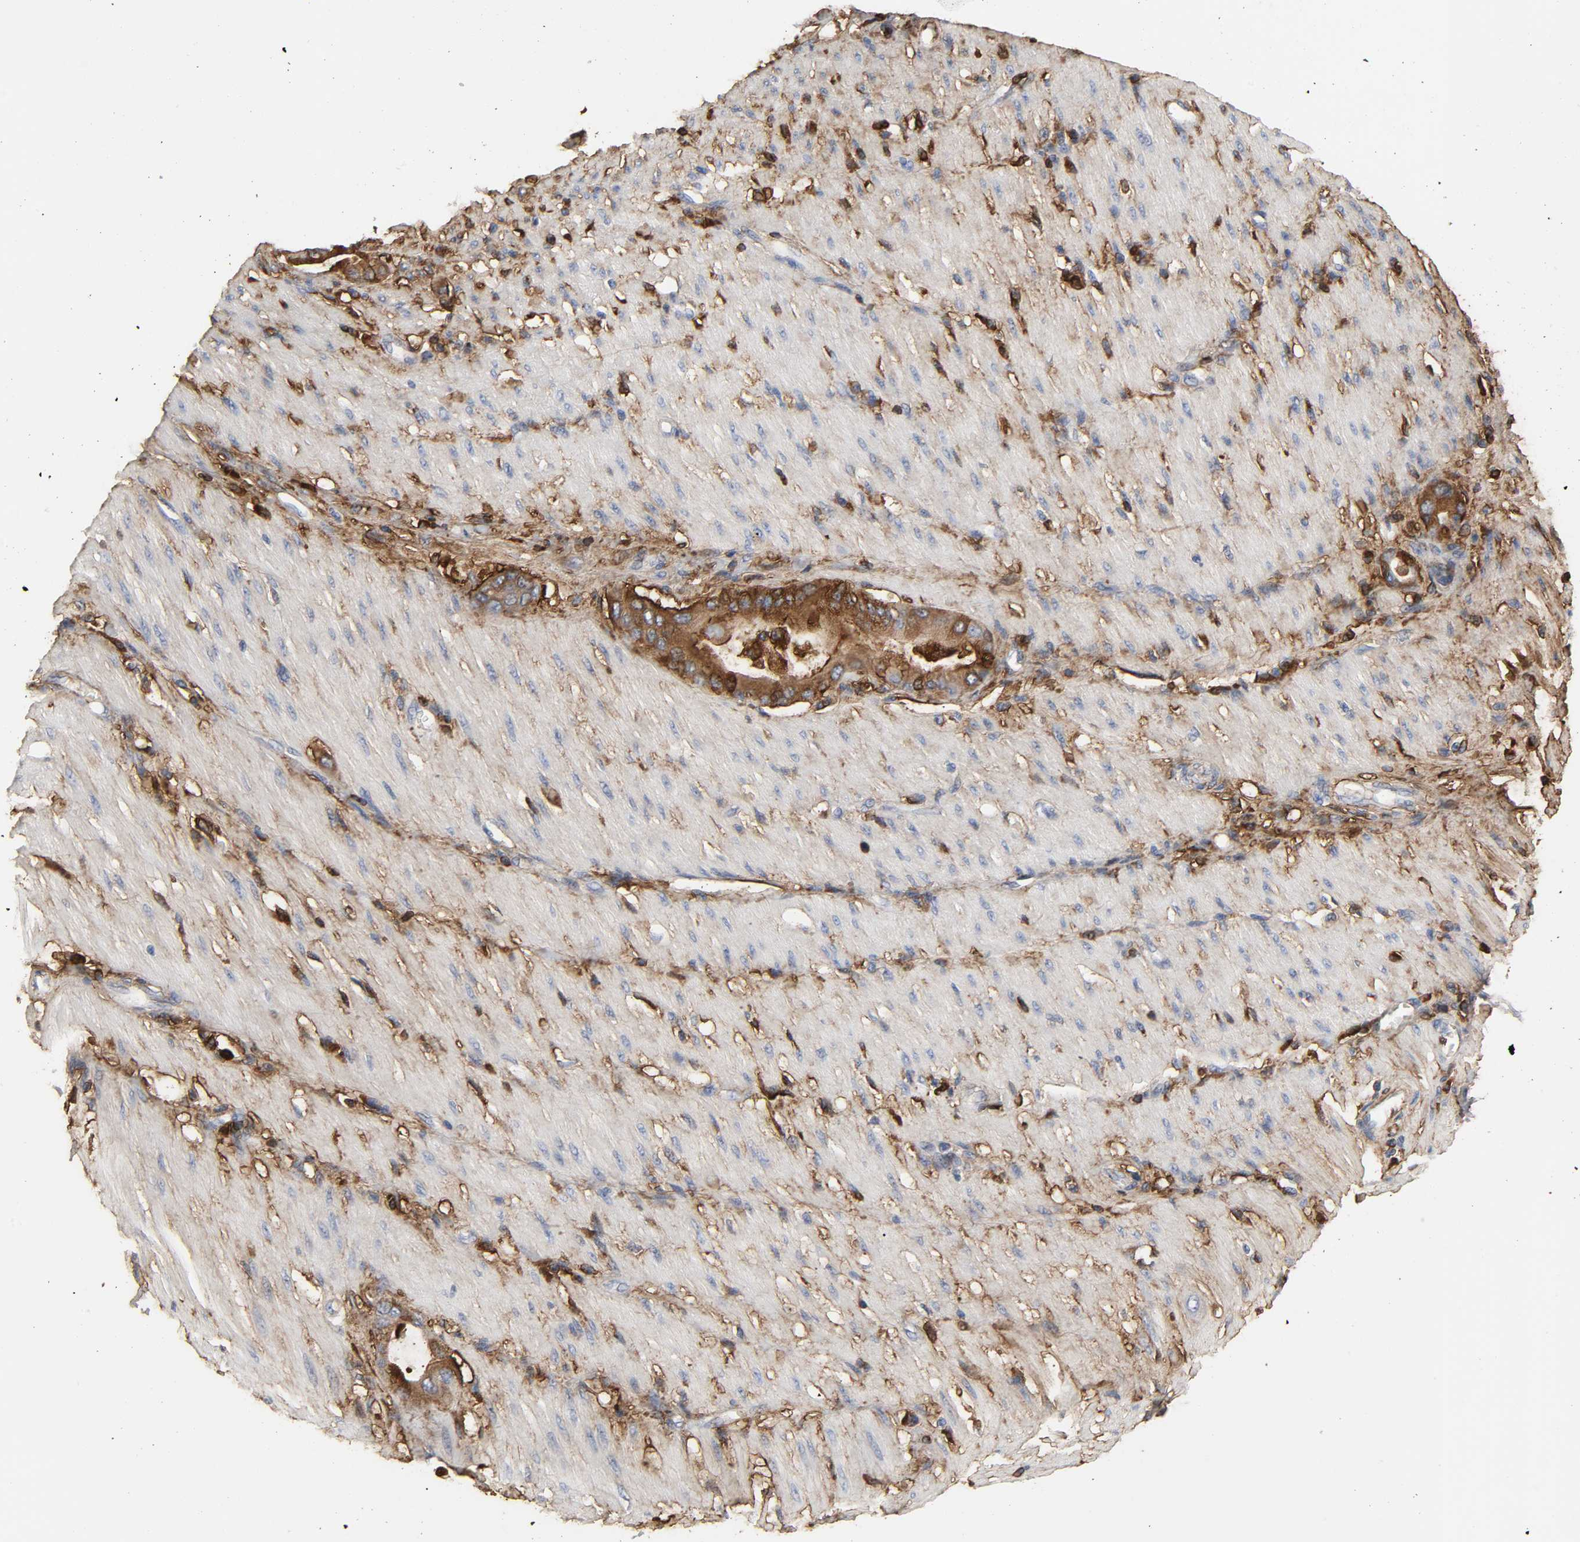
{"staining": {"intensity": "strong", "quantity": ">75%", "location": "cytoplasmic/membranous"}, "tissue": "pancreatic cancer", "cell_type": "Tumor cells", "image_type": "cancer", "snomed": [{"axis": "morphology", "description": "Adenocarcinoma, NOS"}, {"axis": "morphology", "description": "Adenocarcinoma, metastatic, NOS"}, {"axis": "topography", "description": "Lymph node"}, {"axis": "topography", "description": "Pancreas"}, {"axis": "topography", "description": "Duodenum"}], "caption": "Strong cytoplasmic/membranous positivity is identified in approximately >75% of tumor cells in metastatic adenocarcinoma (pancreatic).", "gene": "FBLN1", "patient": {"sex": "female", "age": 64}}